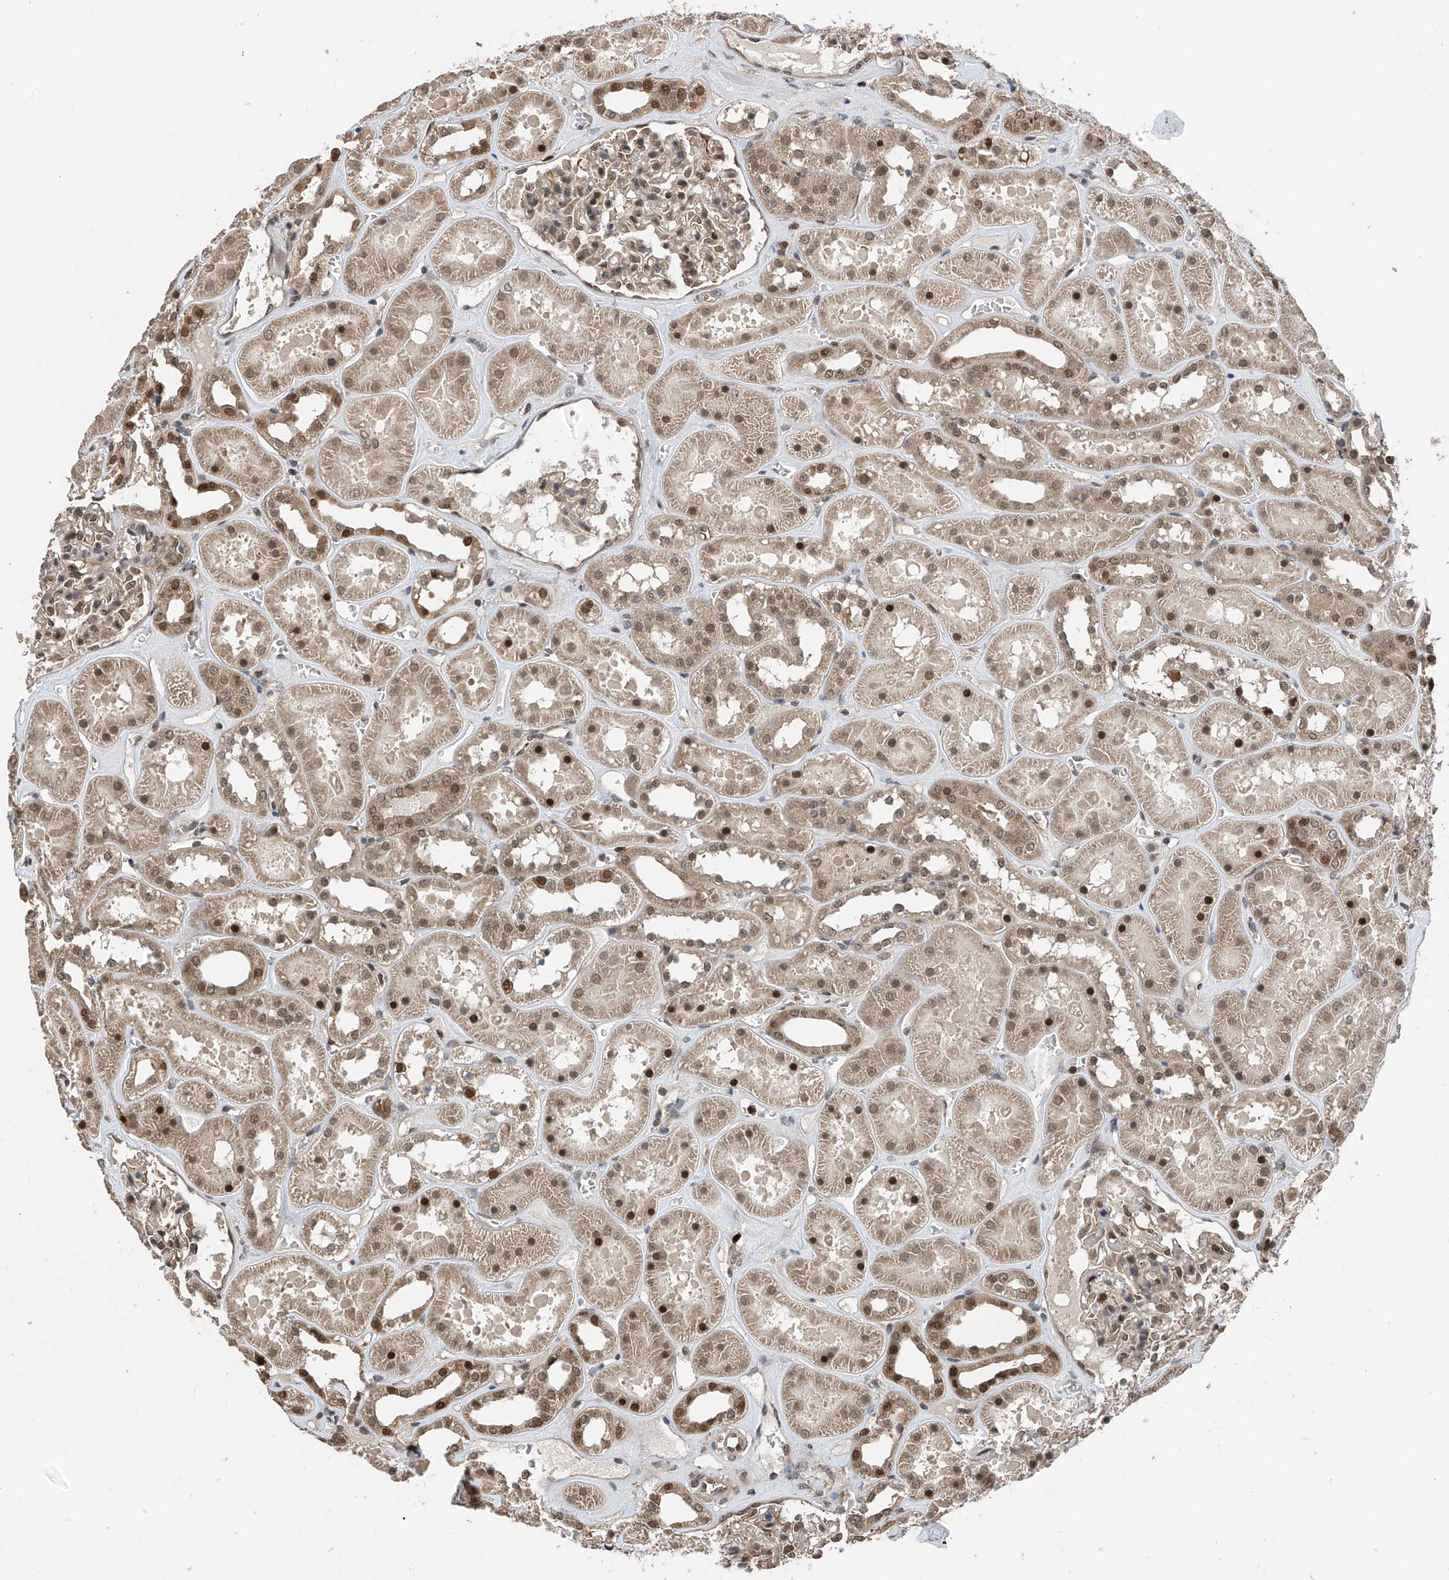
{"staining": {"intensity": "moderate", "quantity": ">75%", "location": "cytoplasmic/membranous,nuclear"}, "tissue": "kidney", "cell_type": "Cells in glomeruli", "image_type": "normal", "snomed": [{"axis": "morphology", "description": "Normal tissue, NOS"}, {"axis": "topography", "description": "Kidney"}], "caption": "The micrograph displays staining of benign kidney, revealing moderate cytoplasmic/membranous,nuclear protein expression (brown color) within cells in glomeruli. (Stains: DAB (3,3'-diaminobenzidine) in brown, nuclei in blue, Microscopy: brightfield microscopy at high magnification).", "gene": "DNAJC9", "patient": {"sex": "female", "age": 41}}